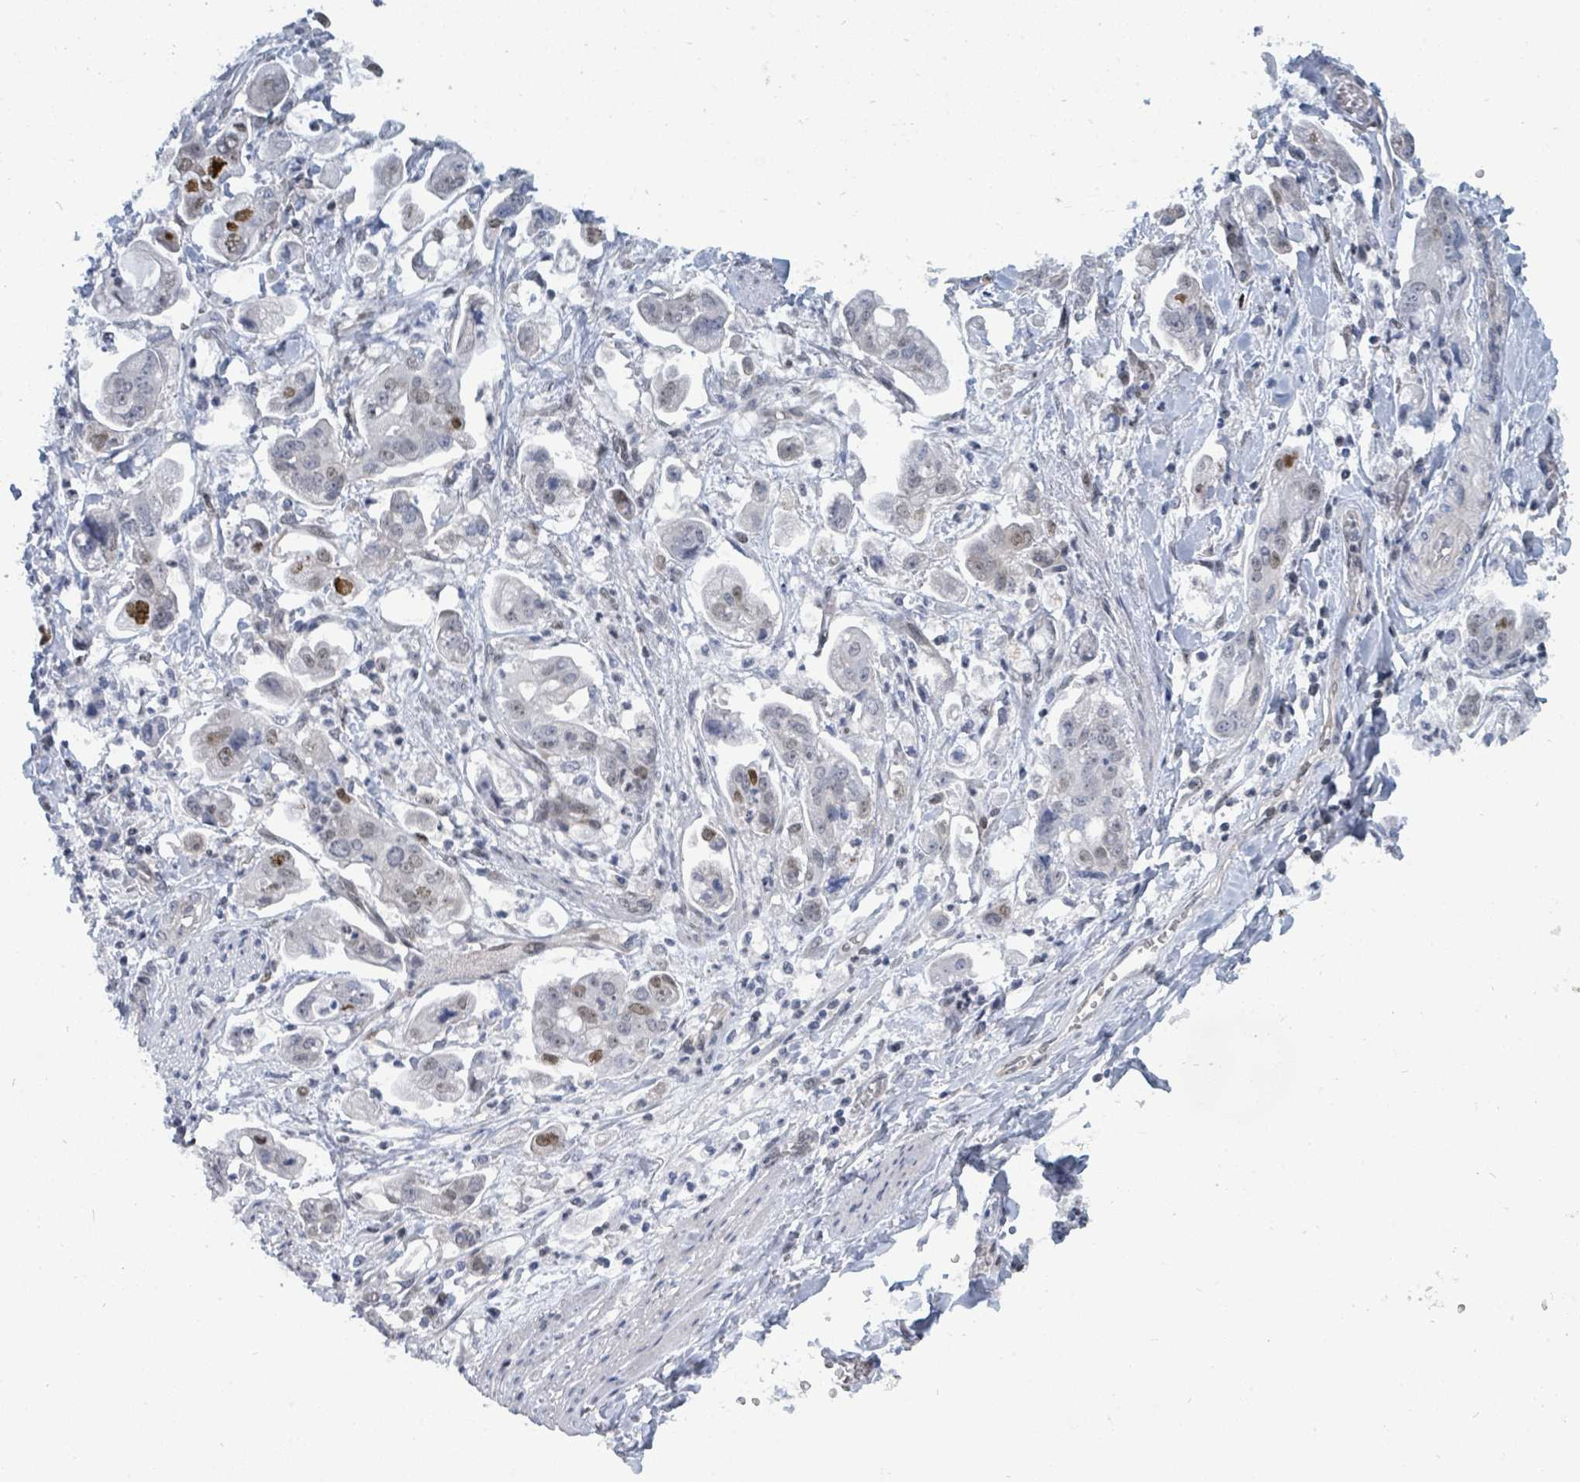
{"staining": {"intensity": "moderate", "quantity": "<25%", "location": "nuclear"}, "tissue": "stomach cancer", "cell_type": "Tumor cells", "image_type": "cancer", "snomed": [{"axis": "morphology", "description": "Adenocarcinoma, NOS"}, {"axis": "topography", "description": "Stomach"}], "caption": "Immunohistochemistry (IHC) (DAB (3,3'-diaminobenzidine)) staining of stomach cancer (adenocarcinoma) shows moderate nuclear protein positivity in about <25% of tumor cells.", "gene": "SUMO4", "patient": {"sex": "male", "age": 62}}